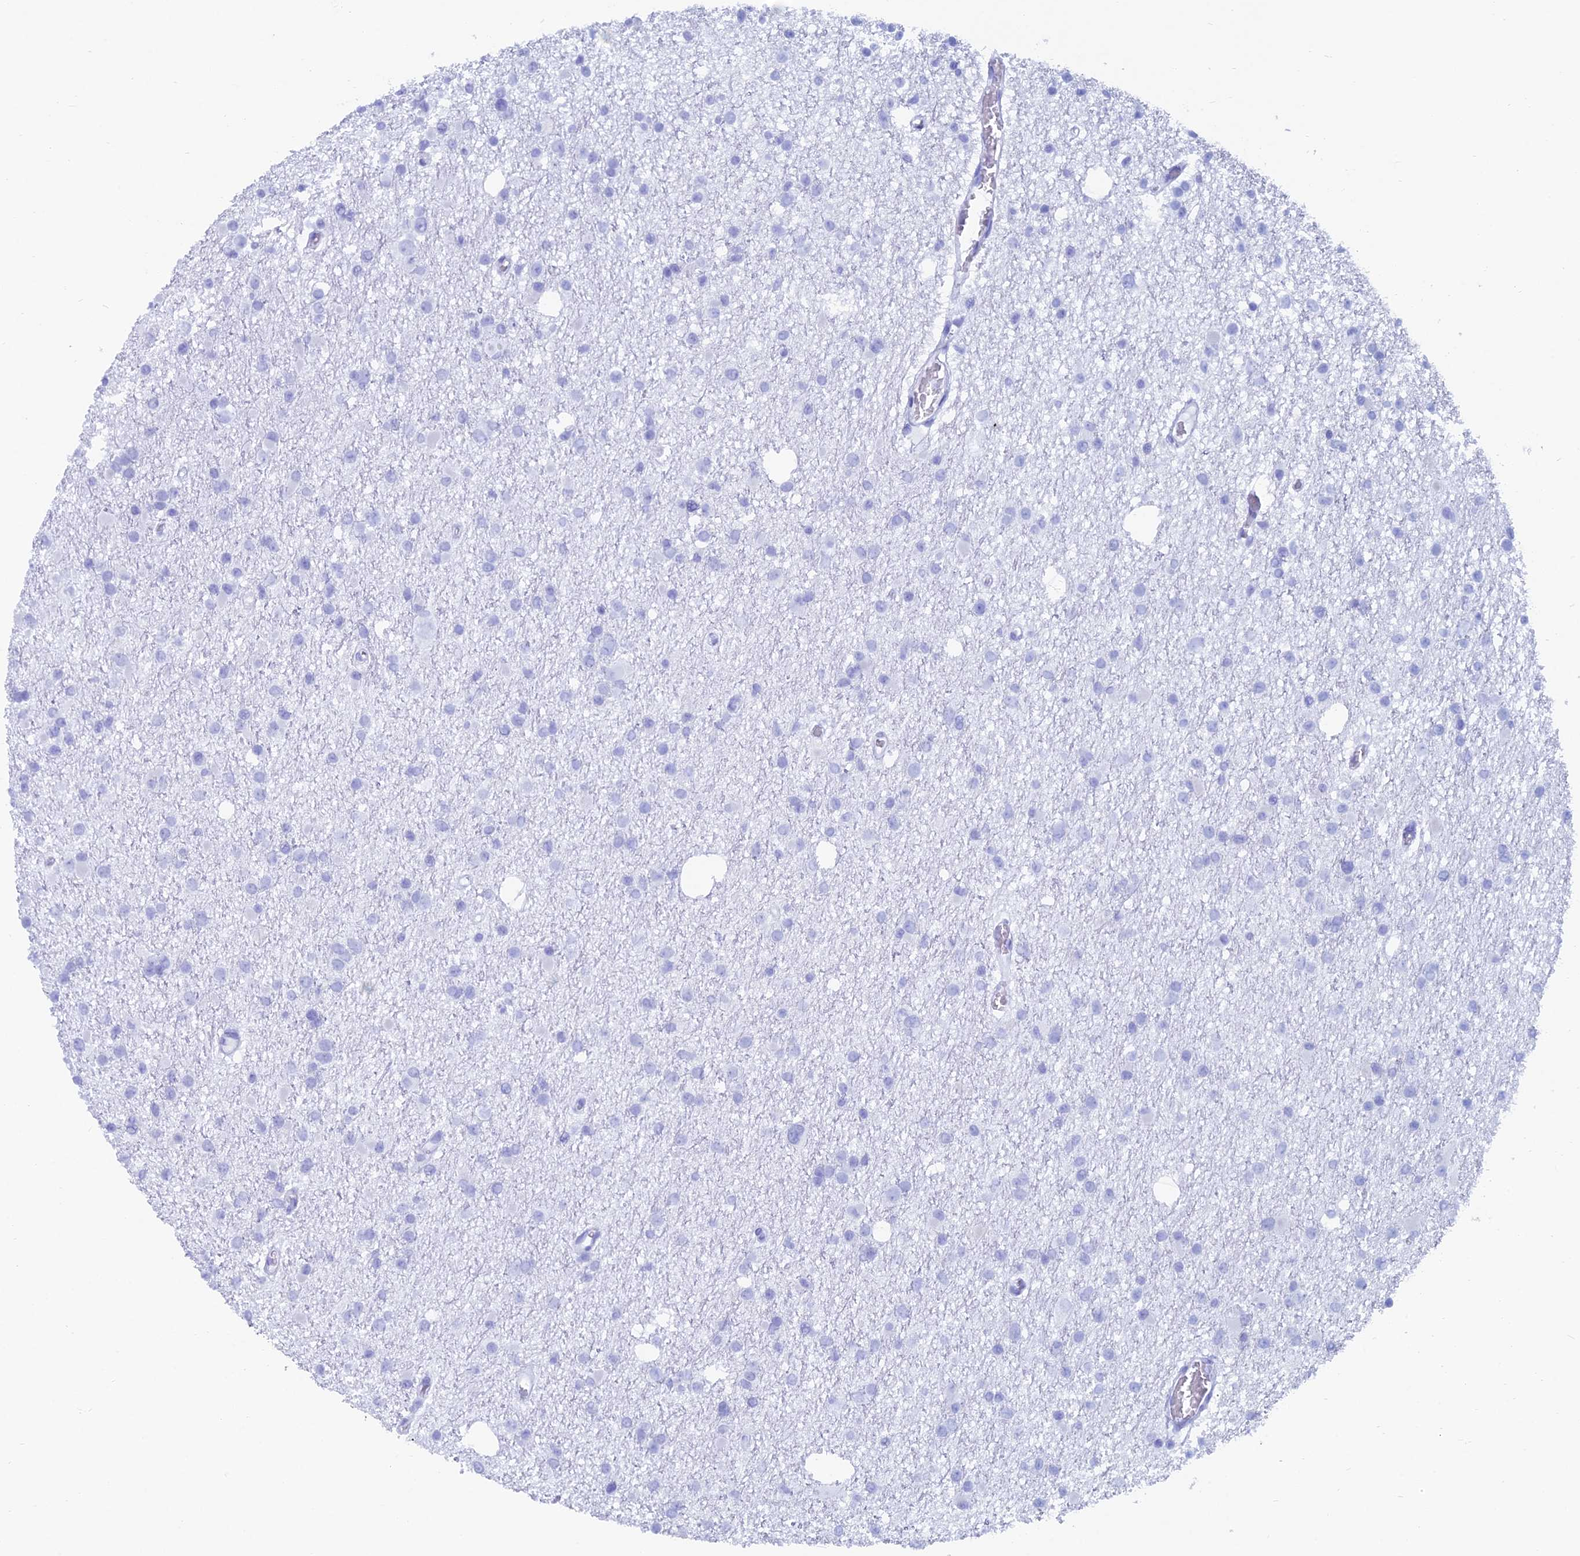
{"staining": {"intensity": "negative", "quantity": "none", "location": "none"}, "tissue": "glioma", "cell_type": "Tumor cells", "image_type": "cancer", "snomed": [{"axis": "morphology", "description": "Glioma, malignant, Low grade"}, {"axis": "topography", "description": "Brain"}], "caption": "Immunohistochemistry (IHC) image of neoplastic tissue: human glioma stained with DAB (3,3'-diaminobenzidine) reveals no significant protein expression in tumor cells.", "gene": "CAPS", "patient": {"sex": "female", "age": 22}}